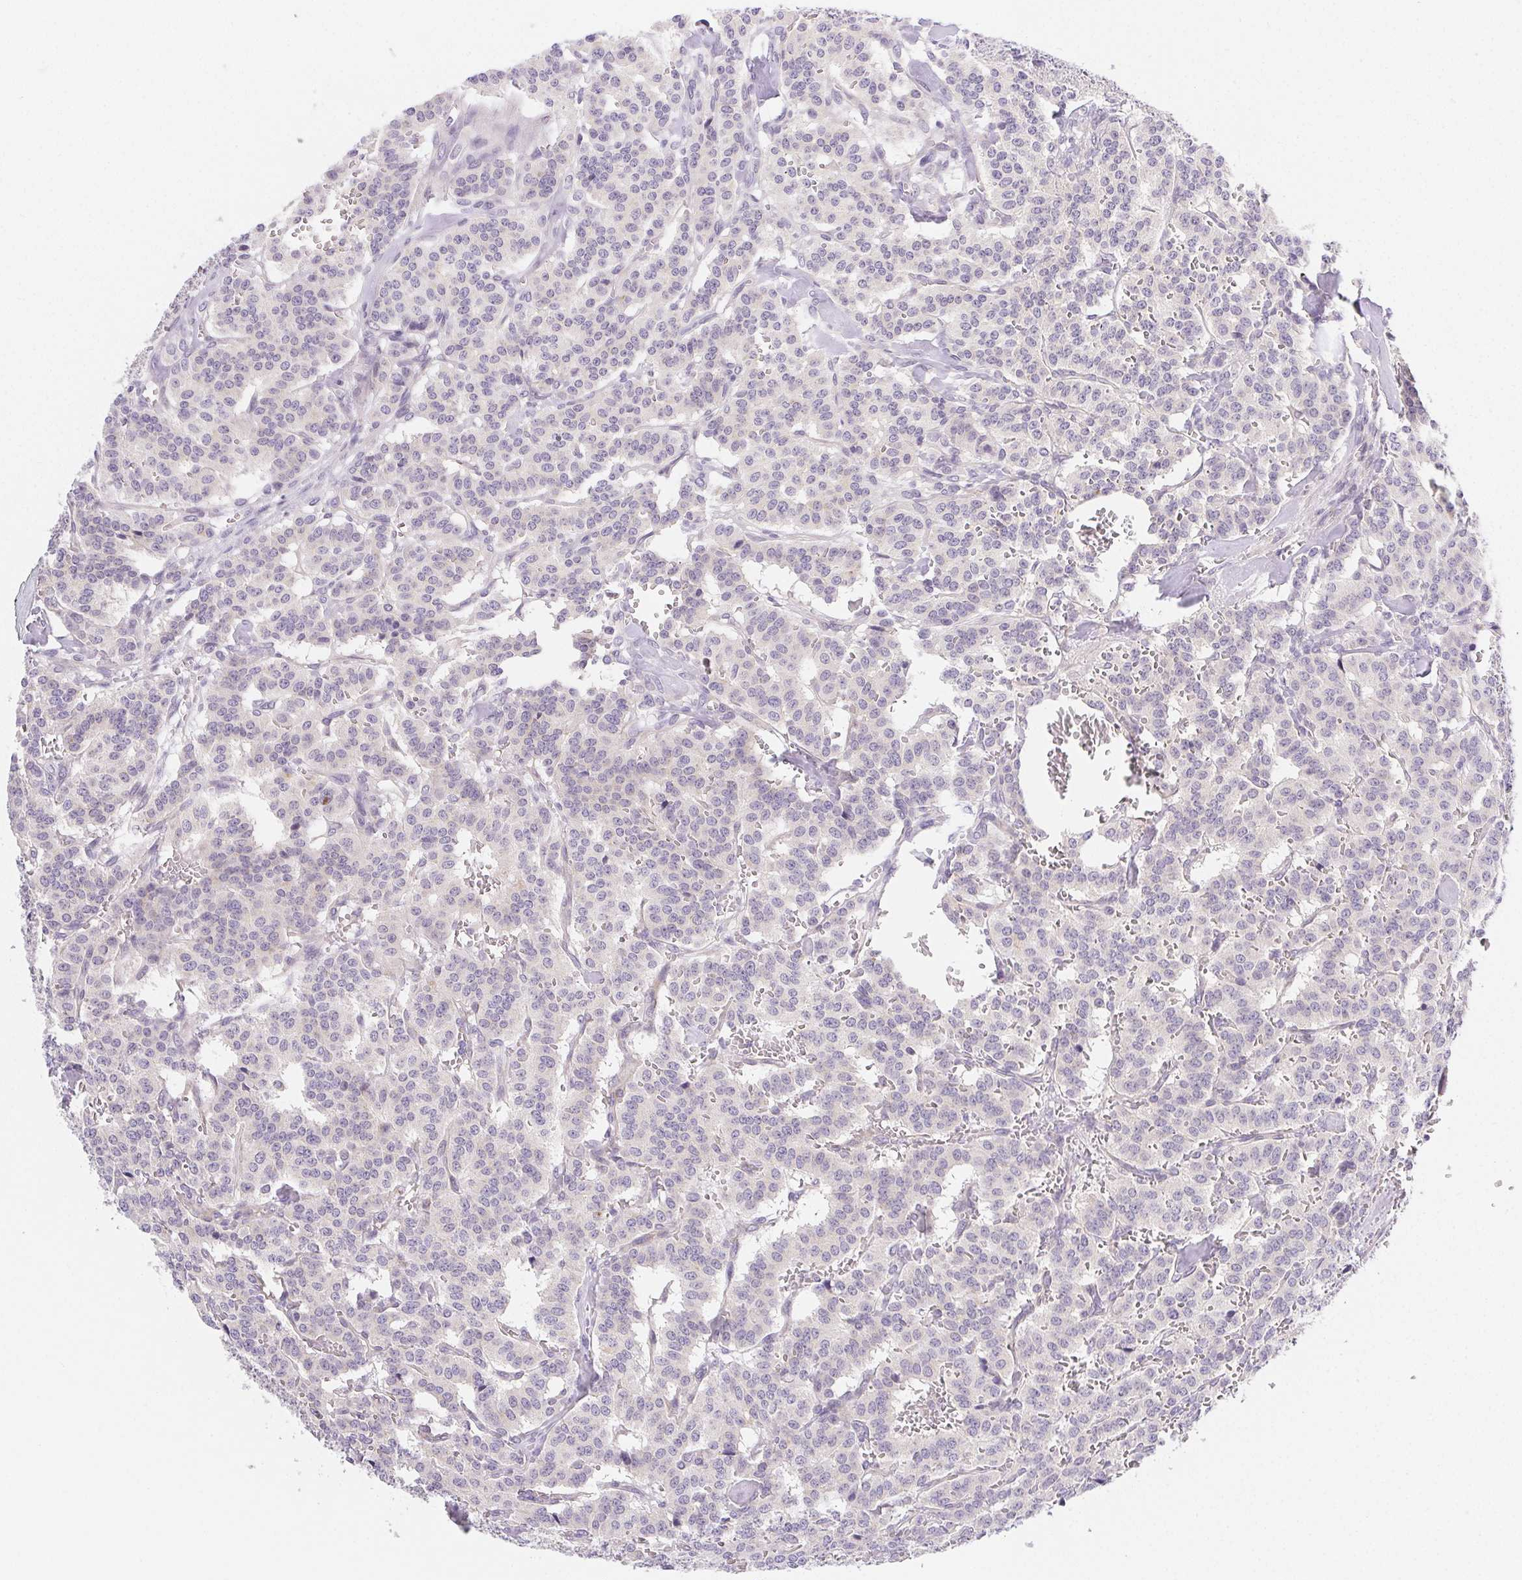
{"staining": {"intensity": "negative", "quantity": "none", "location": "none"}, "tissue": "carcinoid", "cell_type": "Tumor cells", "image_type": "cancer", "snomed": [{"axis": "morphology", "description": "Normal tissue, NOS"}, {"axis": "morphology", "description": "Carcinoid, malignant, NOS"}, {"axis": "topography", "description": "Lung"}], "caption": "The histopathology image demonstrates no significant staining in tumor cells of malignant carcinoid. Brightfield microscopy of immunohistochemistry stained with DAB (3,3'-diaminobenzidine) (brown) and hematoxylin (blue), captured at high magnification.", "gene": "CSN1S1", "patient": {"sex": "female", "age": 46}}